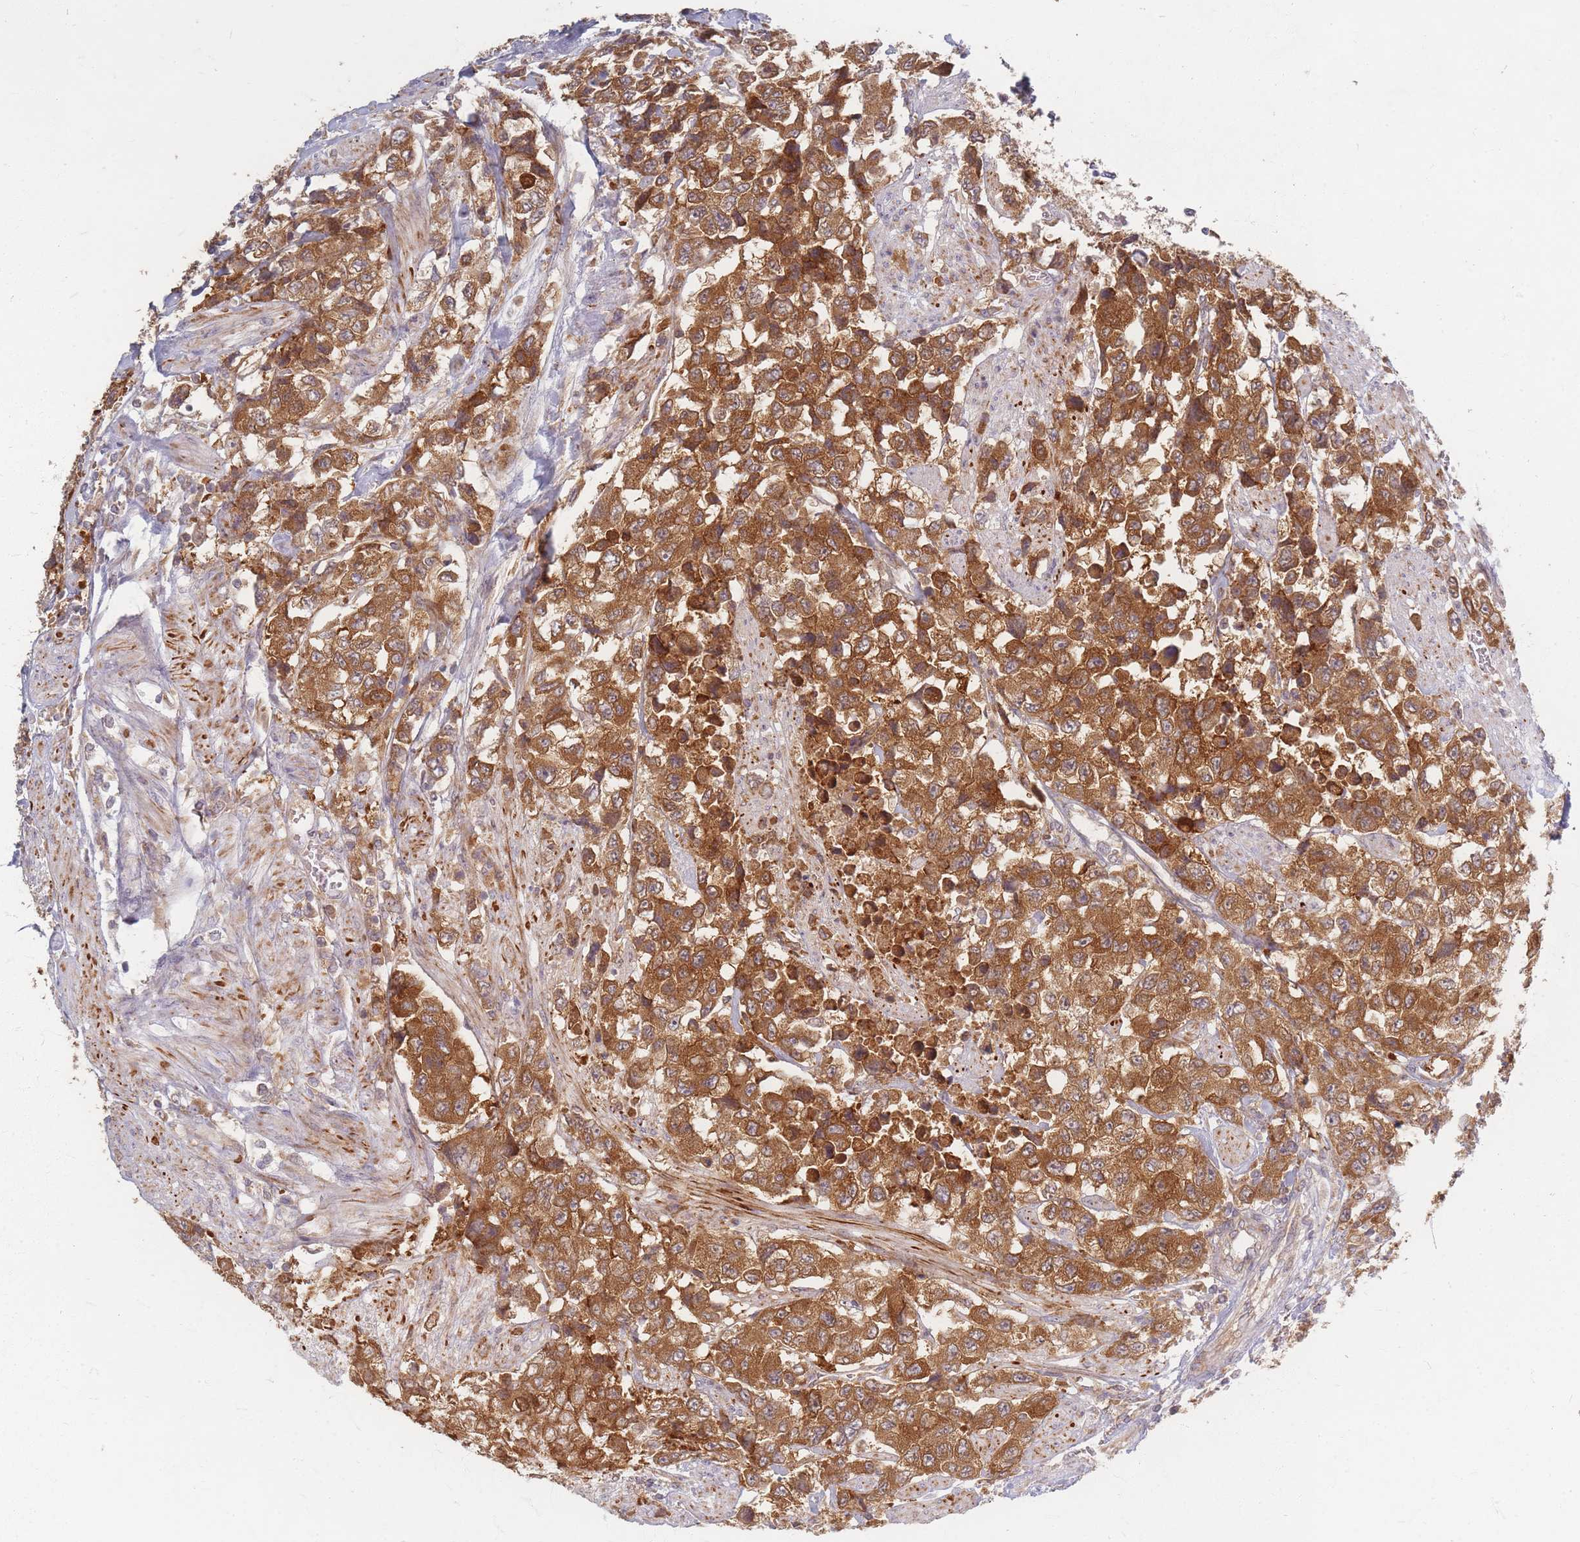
{"staining": {"intensity": "strong", "quantity": ">75%", "location": "cytoplasmic/membranous"}, "tissue": "urothelial cancer", "cell_type": "Tumor cells", "image_type": "cancer", "snomed": [{"axis": "morphology", "description": "Urothelial carcinoma, High grade"}, {"axis": "topography", "description": "Urinary bladder"}], "caption": "Brown immunohistochemical staining in high-grade urothelial carcinoma reveals strong cytoplasmic/membranous expression in approximately >75% of tumor cells. (Brightfield microscopy of DAB IHC at high magnification).", "gene": "SMIM14", "patient": {"sex": "female", "age": 78}}